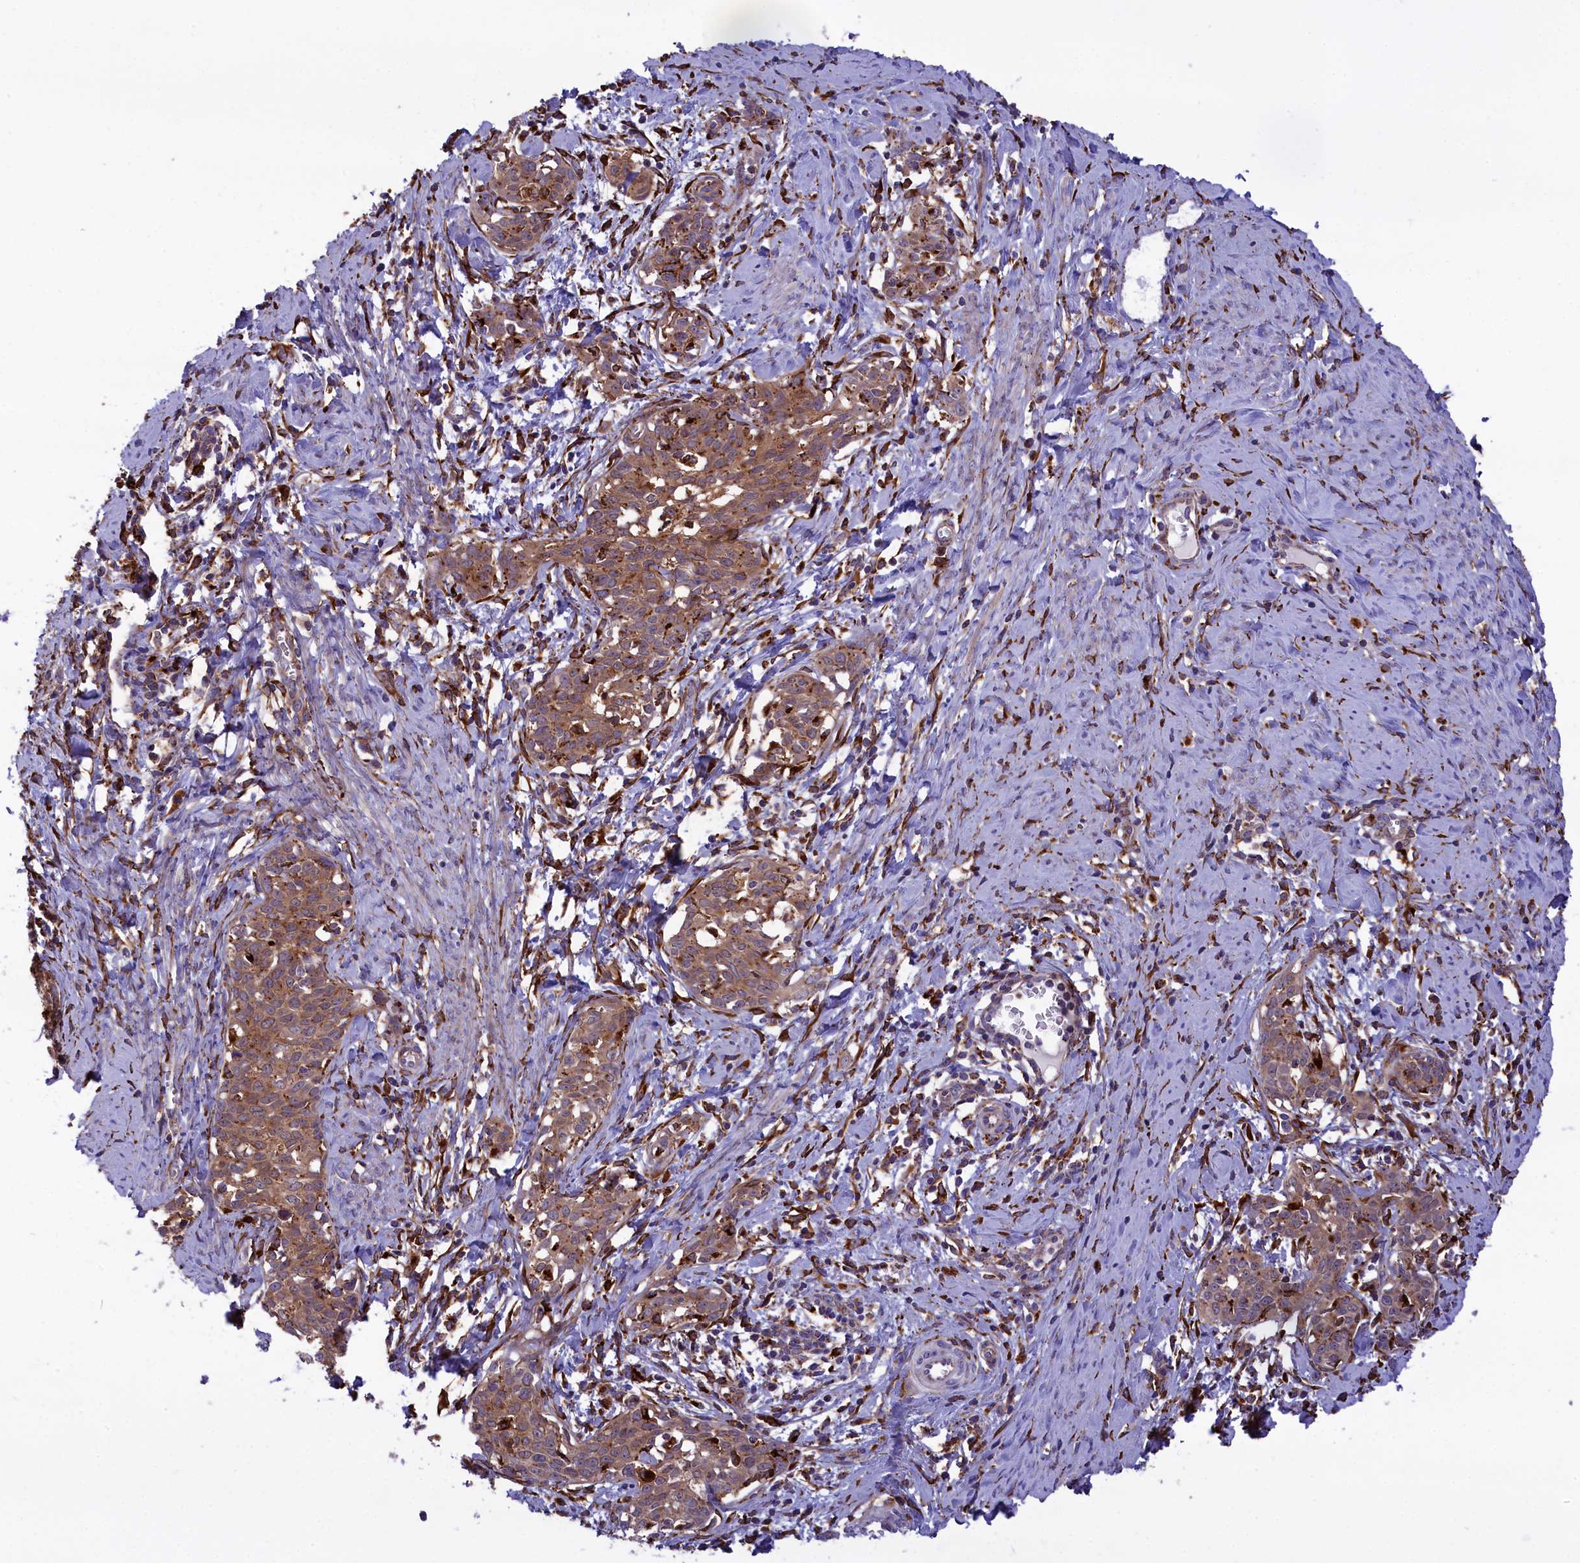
{"staining": {"intensity": "moderate", "quantity": ">75%", "location": "cytoplasmic/membranous"}, "tissue": "cervical cancer", "cell_type": "Tumor cells", "image_type": "cancer", "snomed": [{"axis": "morphology", "description": "Squamous cell carcinoma, NOS"}, {"axis": "topography", "description": "Cervix"}], "caption": "Squamous cell carcinoma (cervical) was stained to show a protein in brown. There is medium levels of moderate cytoplasmic/membranous staining in about >75% of tumor cells. (Brightfield microscopy of DAB IHC at high magnification).", "gene": "MAN2B1", "patient": {"sex": "female", "age": 52}}